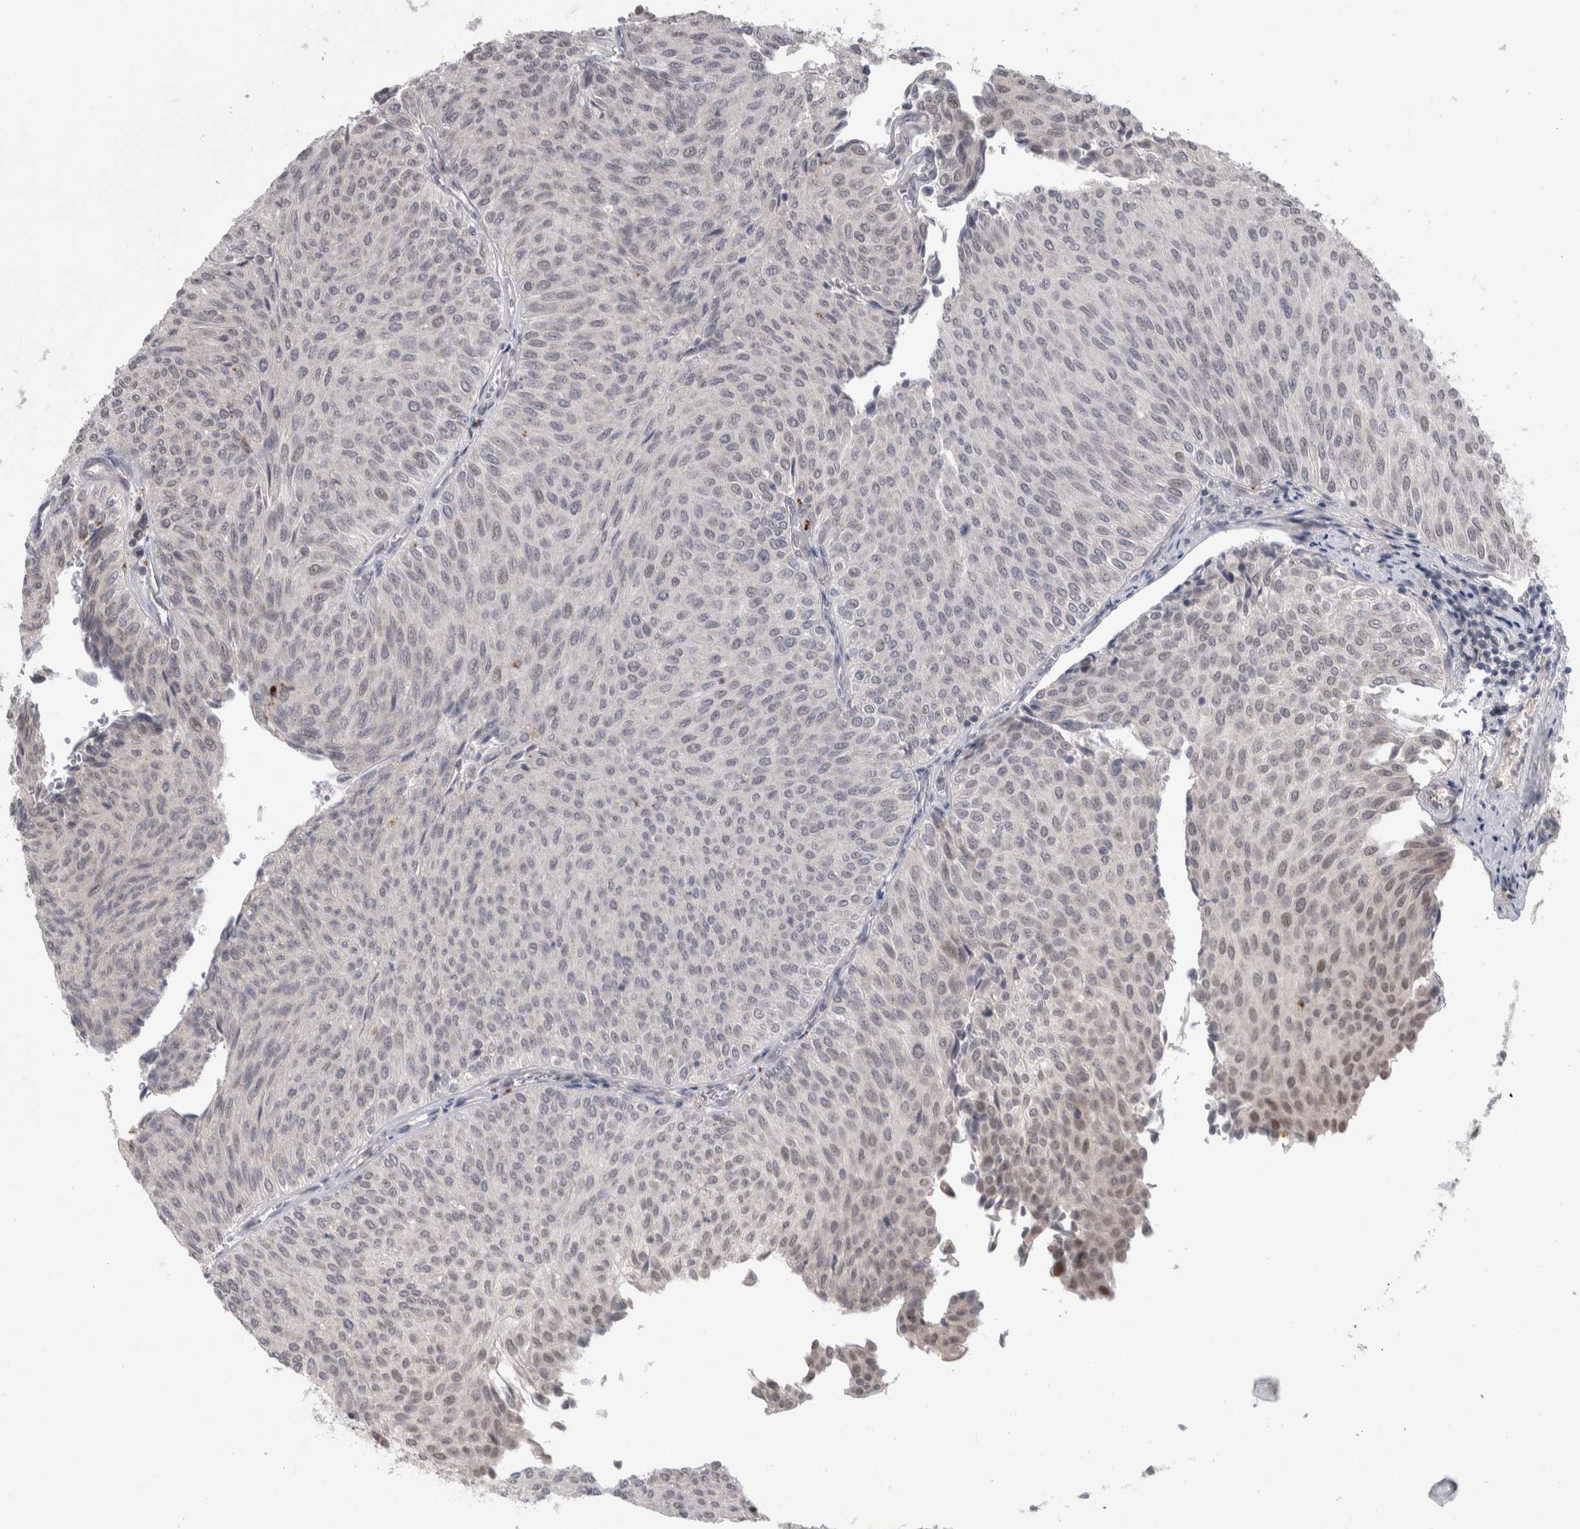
{"staining": {"intensity": "negative", "quantity": "none", "location": "none"}, "tissue": "urothelial cancer", "cell_type": "Tumor cells", "image_type": "cancer", "snomed": [{"axis": "morphology", "description": "Urothelial carcinoma, Low grade"}, {"axis": "topography", "description": "Urinary bladder"}], "caption": "Immunohistochemical staining of human urothelial cancer exhibits no significant positivity in tumor cells.", "gene": "MTBP", "patient": {"sex": "male", "age": 78}}